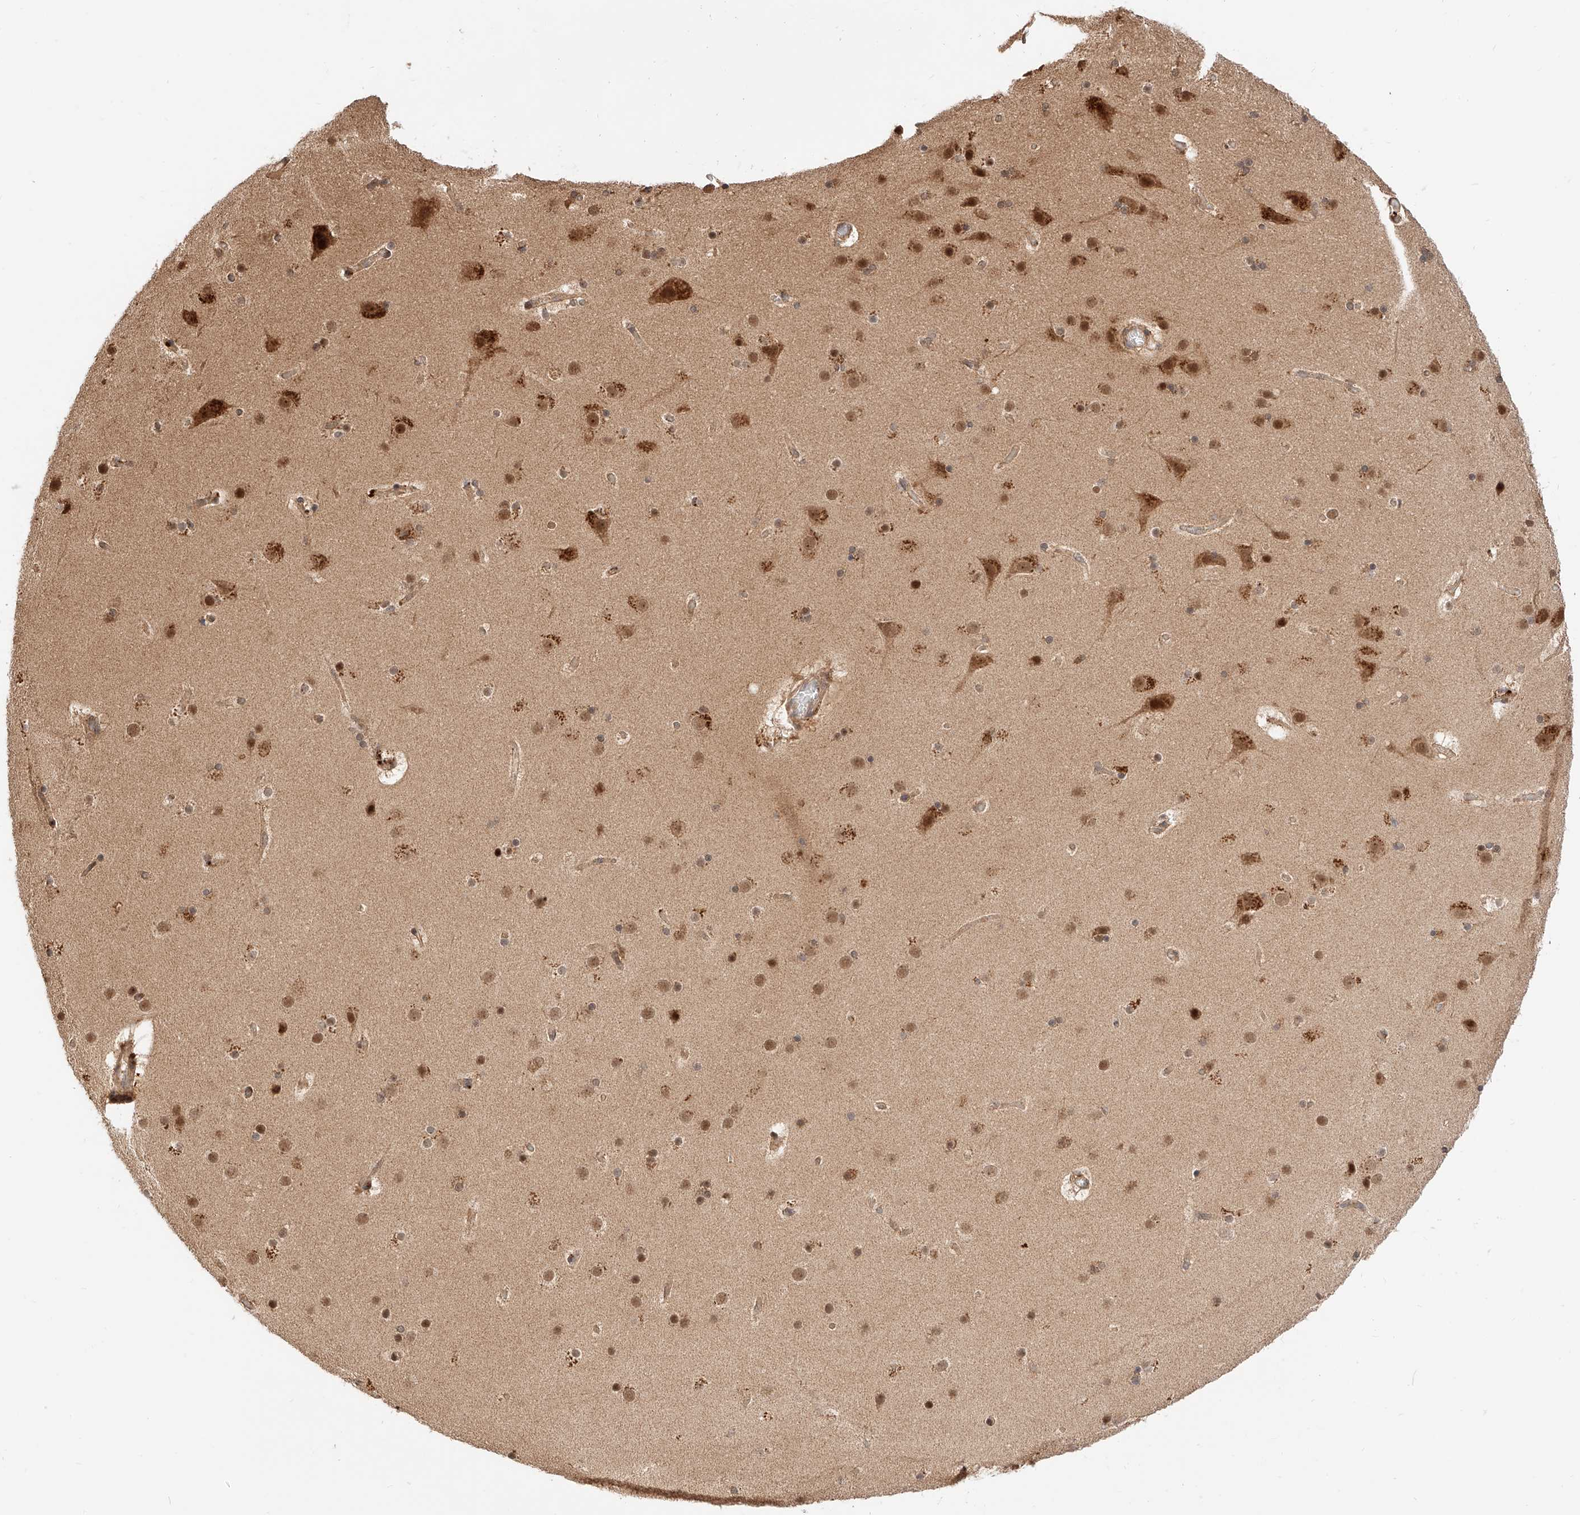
{"staining": {"intensity": "moderate", "quantity": ">75%", "location": "cytoplasmic/membranous"}, "tissue": "cerebral cortex", "cell_type": "Endothelial cells", "image_type": "normal", "snomed": [{"axis": "morphology", "description": "Normal tissue, NOS"}, {"axis": "topography", "description": "Cerebral cortex"}], "caption": "Protein expression analysis of benign human cerebral cortex reveals moderate cytoplasmic/membranous positivity in approximately >75% of endothelial cells. The protein of interest is shown in brown color, while the nuclei are stained blue.", "gene": "EIF4H", "patient": {"sex": "male", "age": 57}}